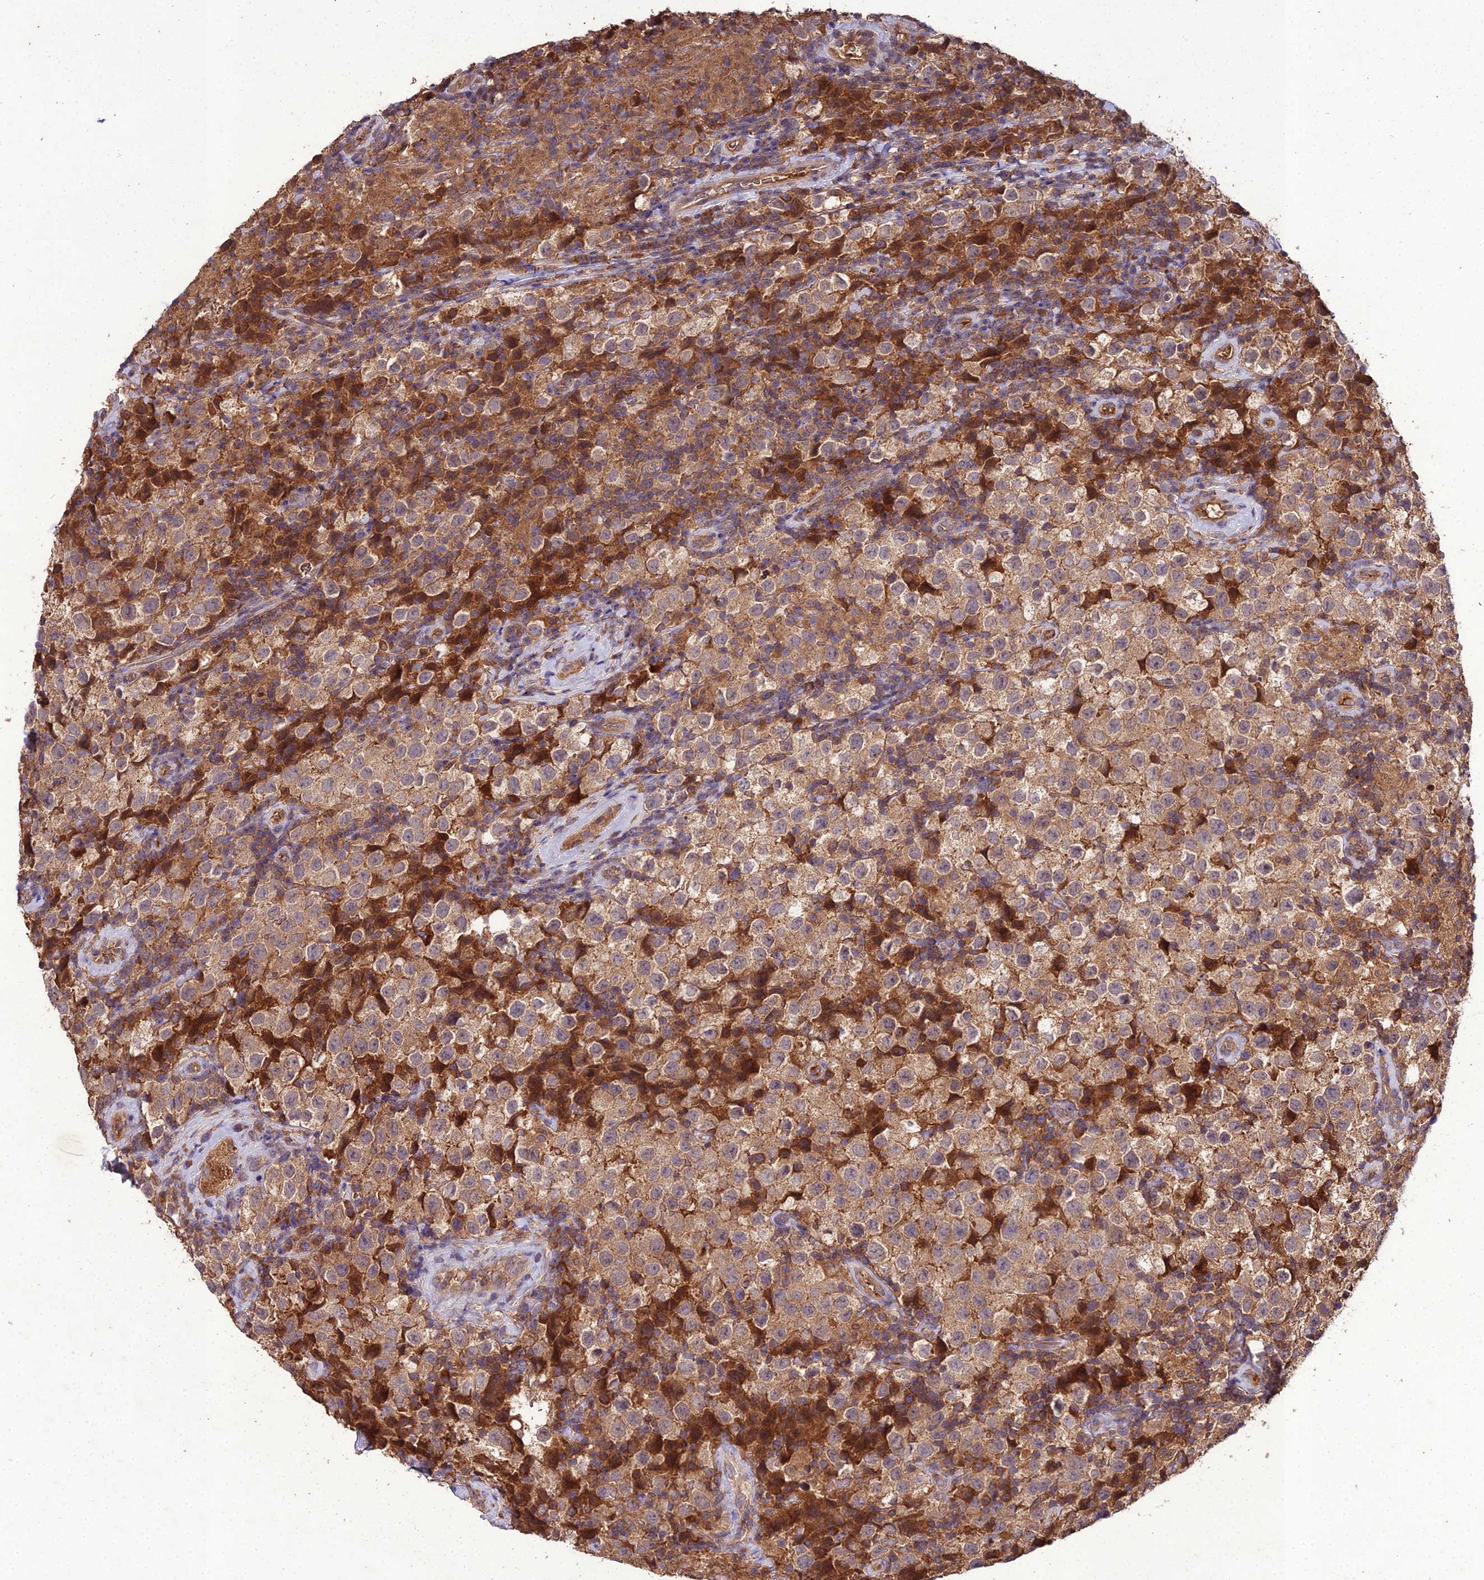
{"staining": {"intensity": "moderate", "quantity": ">75%", "location": "cytoplasmic/membranous"}, "tissue": "testis cancer", "cell_type": "Tumor cells", "image_type": "cancer", "snomed": [{"axis": "morphology", "description": "Seminoma, NOS"}, {"axis": "morphology", "description": "Carcinoma, Embryonal, NOS"}, {"axis": "topography", "description": "Testis"}], "caption": "The immunohistochemical stain shows moderate cytoplasmic/membranous staining in tumor cells of seminoma (testis) tissue.", "gene": "TMEM258", "patient": {"sex": "male", "age": 41}}